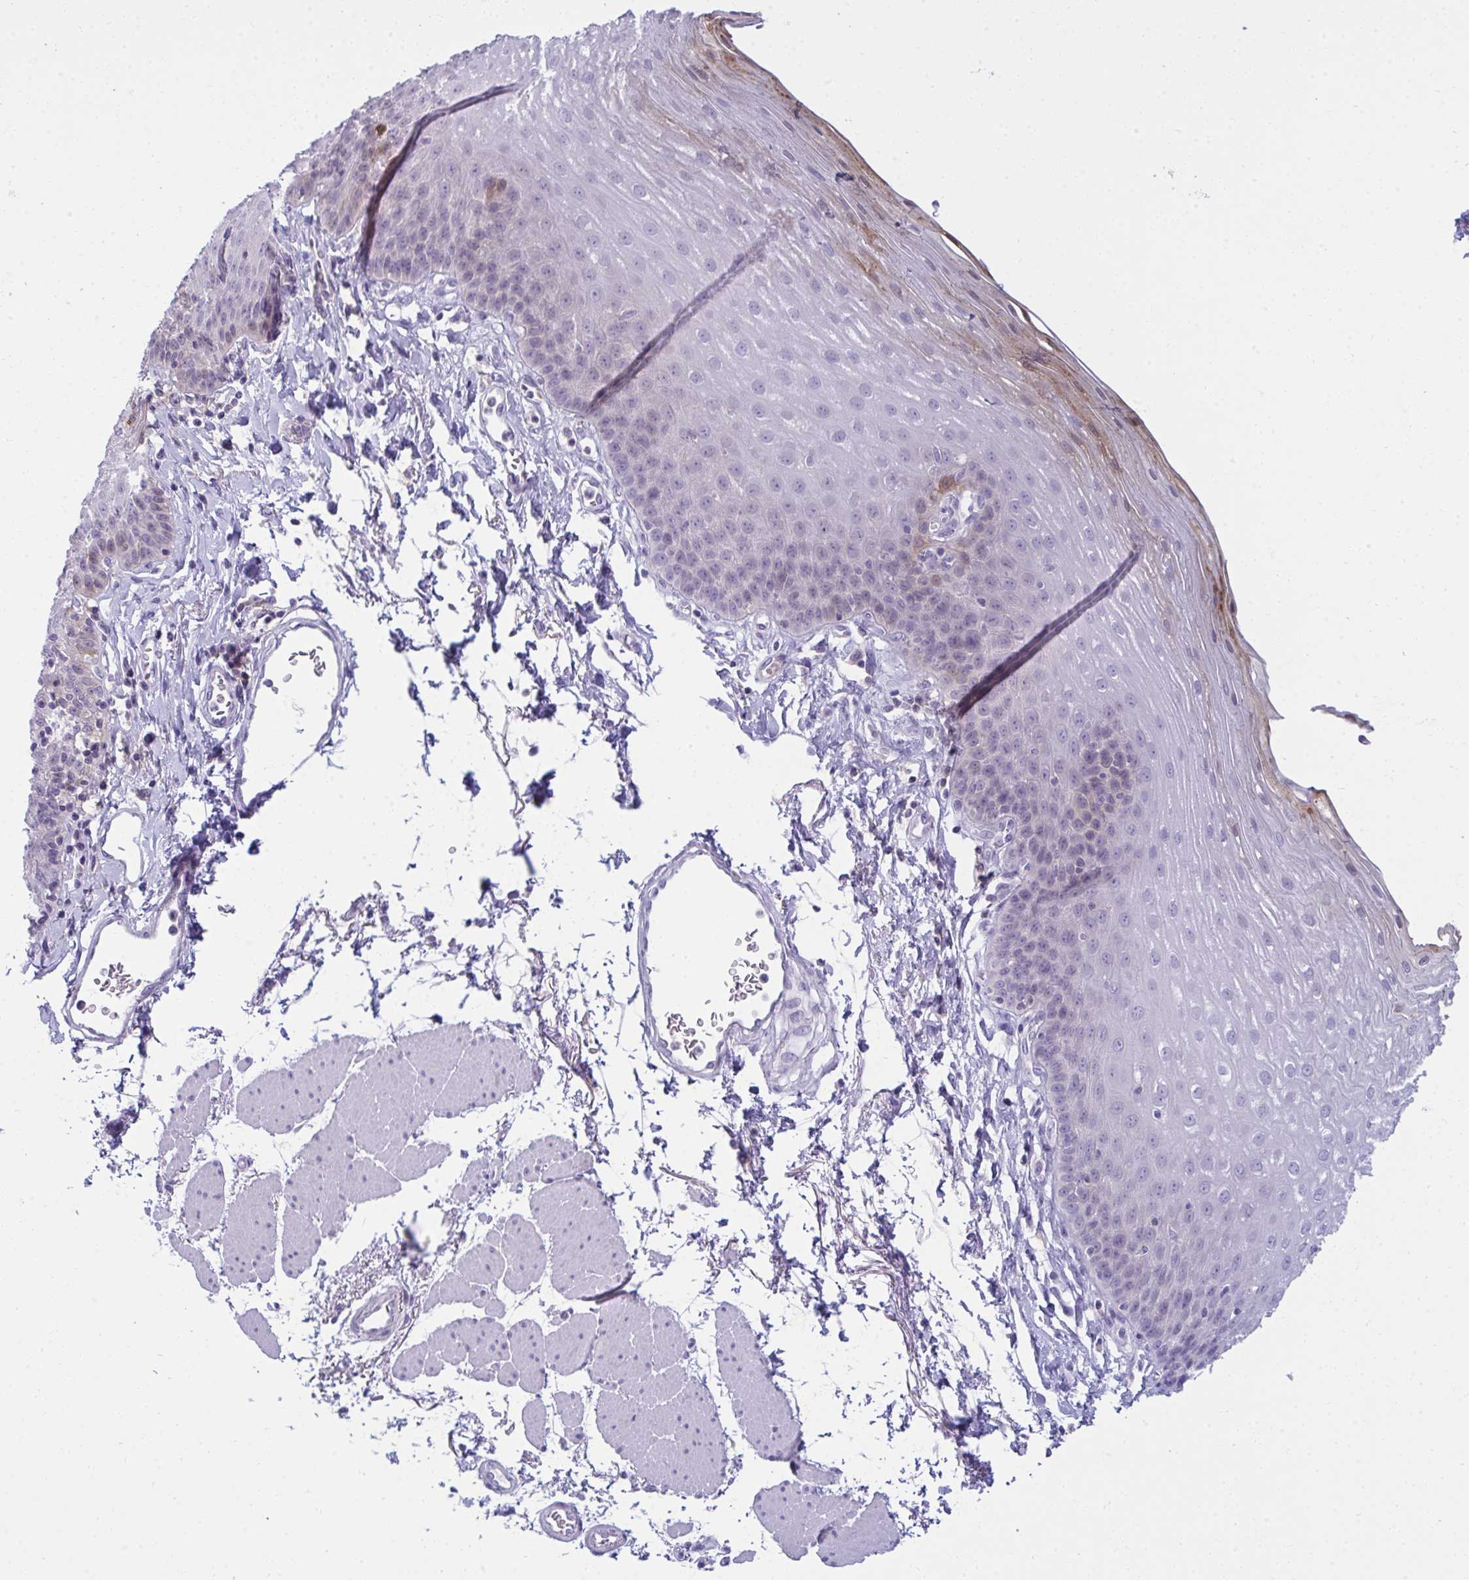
{"staining": {"intensity": "moderate", "quantity": "<25%", "location": "cytoplasmic/membranous"}, "tissue": "esophagus", "cell_type": "Squamous epithelial cells", "image_type": "normal", "snomed": [{"axis": "morphology", "description": "Normal tissue, NOS"}, {"axis": "topography", "description": "Esophagus"}], "caption": "Protein expression analysis of unremarkable human esophagus reveals moderate cytoplasmic/membranous staining in about <25% of squamous epithelial cells.", "gene": "RANBP2", "patient": {"sex": "female", "age": 81}}